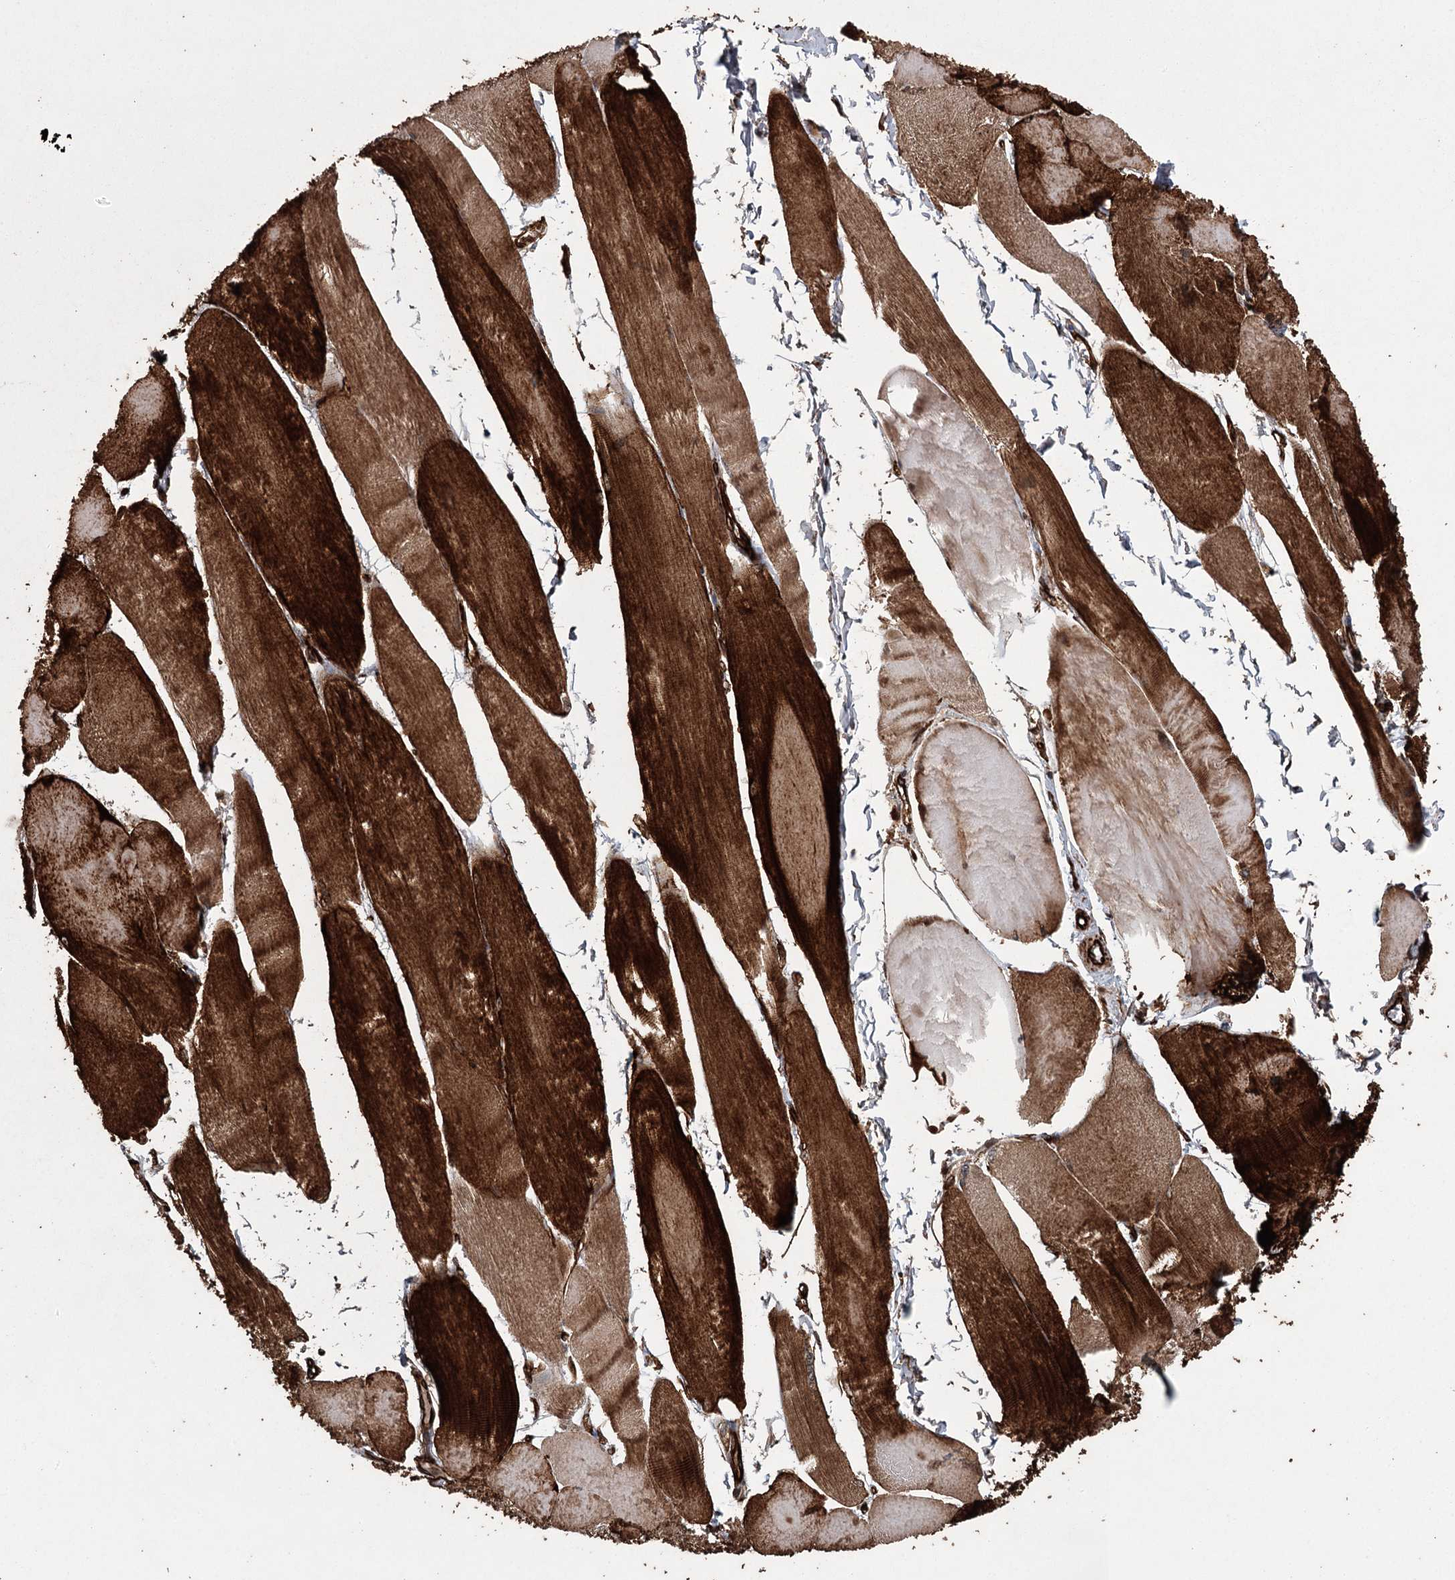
{"staining": {"intensity": "strong", "quantity": ">75%", "location": "cytoplasmic/membranous"}, "tissue": "skeletal muscle", "cell_type": "Myocytes", "image_type": "normal", "snomed": [{"axis": "morphology", "description": "Normal tissue, NOS"}, {"axis": "morphology", "description": "Basal cell carcinoma"}, {"axis": "topography", "description": "Skeletal muscle"}], "caption": "A histopathology image of skeletal muscle stained for a protein demonstrates strong cytoplasmic/membranous brown staining in myocytes.", "gene": "RPAP3", "patient": {"sex": "female", "age": 64}}